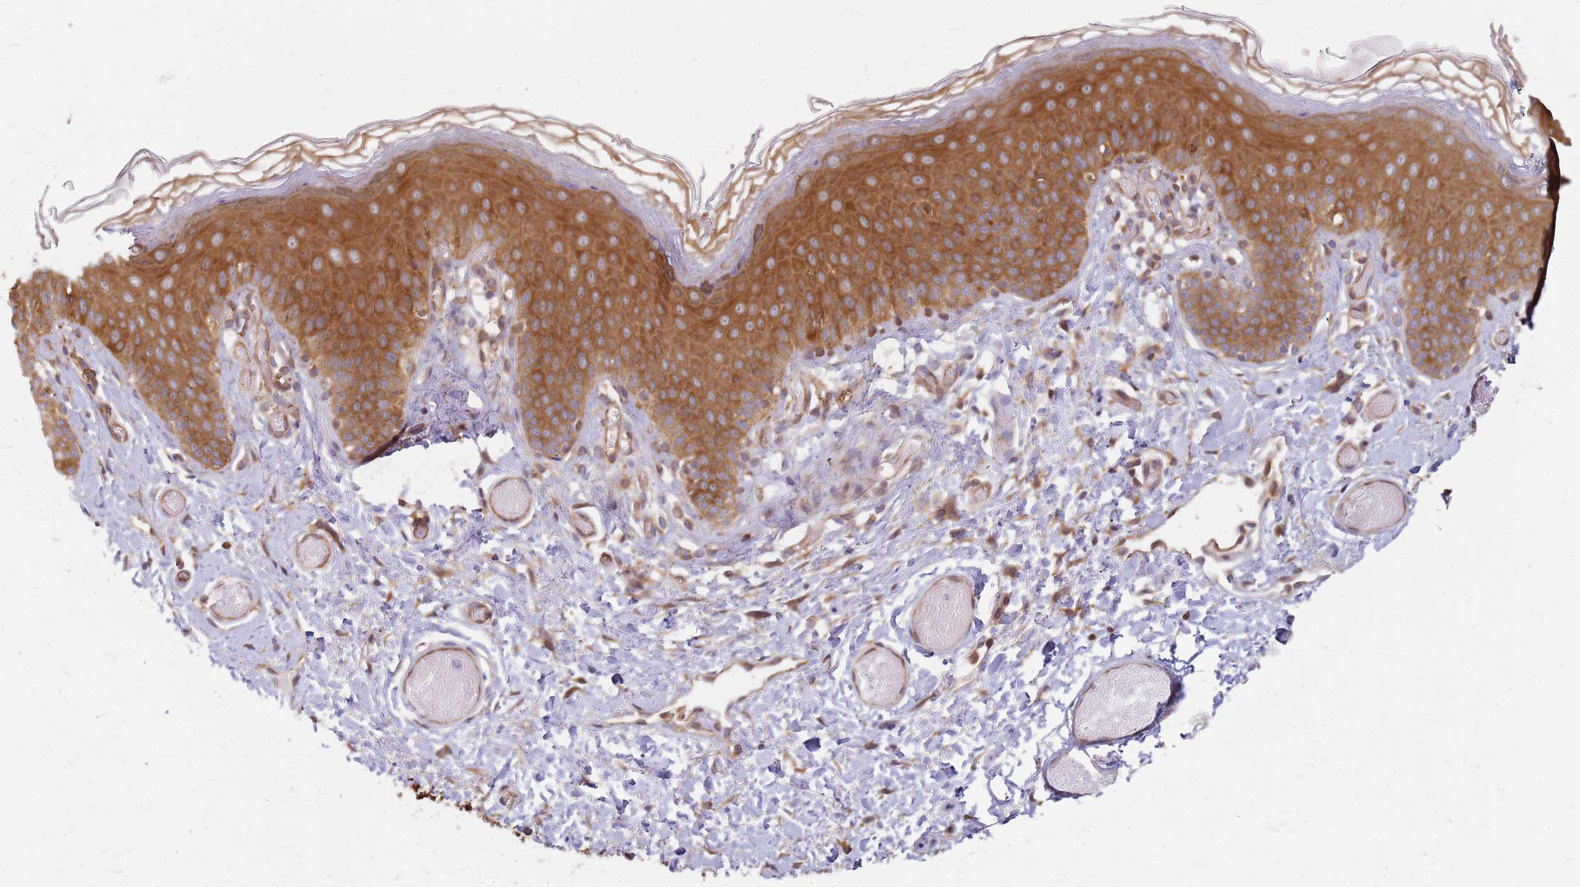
{"staining": {"intensity": "strong", "quantity": ">75%", "location": "cytoplasmic/membranous"}, "tissue": "skin", "cell_type": "Epidermal cells", "image_type": "normal", "snomed": [{"axis": "morphology", "description": "Normal tissue, NOS"}, {"axis": "topography", "description": "Anal"}], "caption": "Brown immunohistochemical staining in benign skin exhibits strong cytoplasmic/membranous expression in about >75% of epidermal cells. Immunohistochemistry (ihc) stains the protein of interest in brown and the nuclei are stained blue.", "gene": "HDX", "patient": {"sex": "female", "age": 40}}